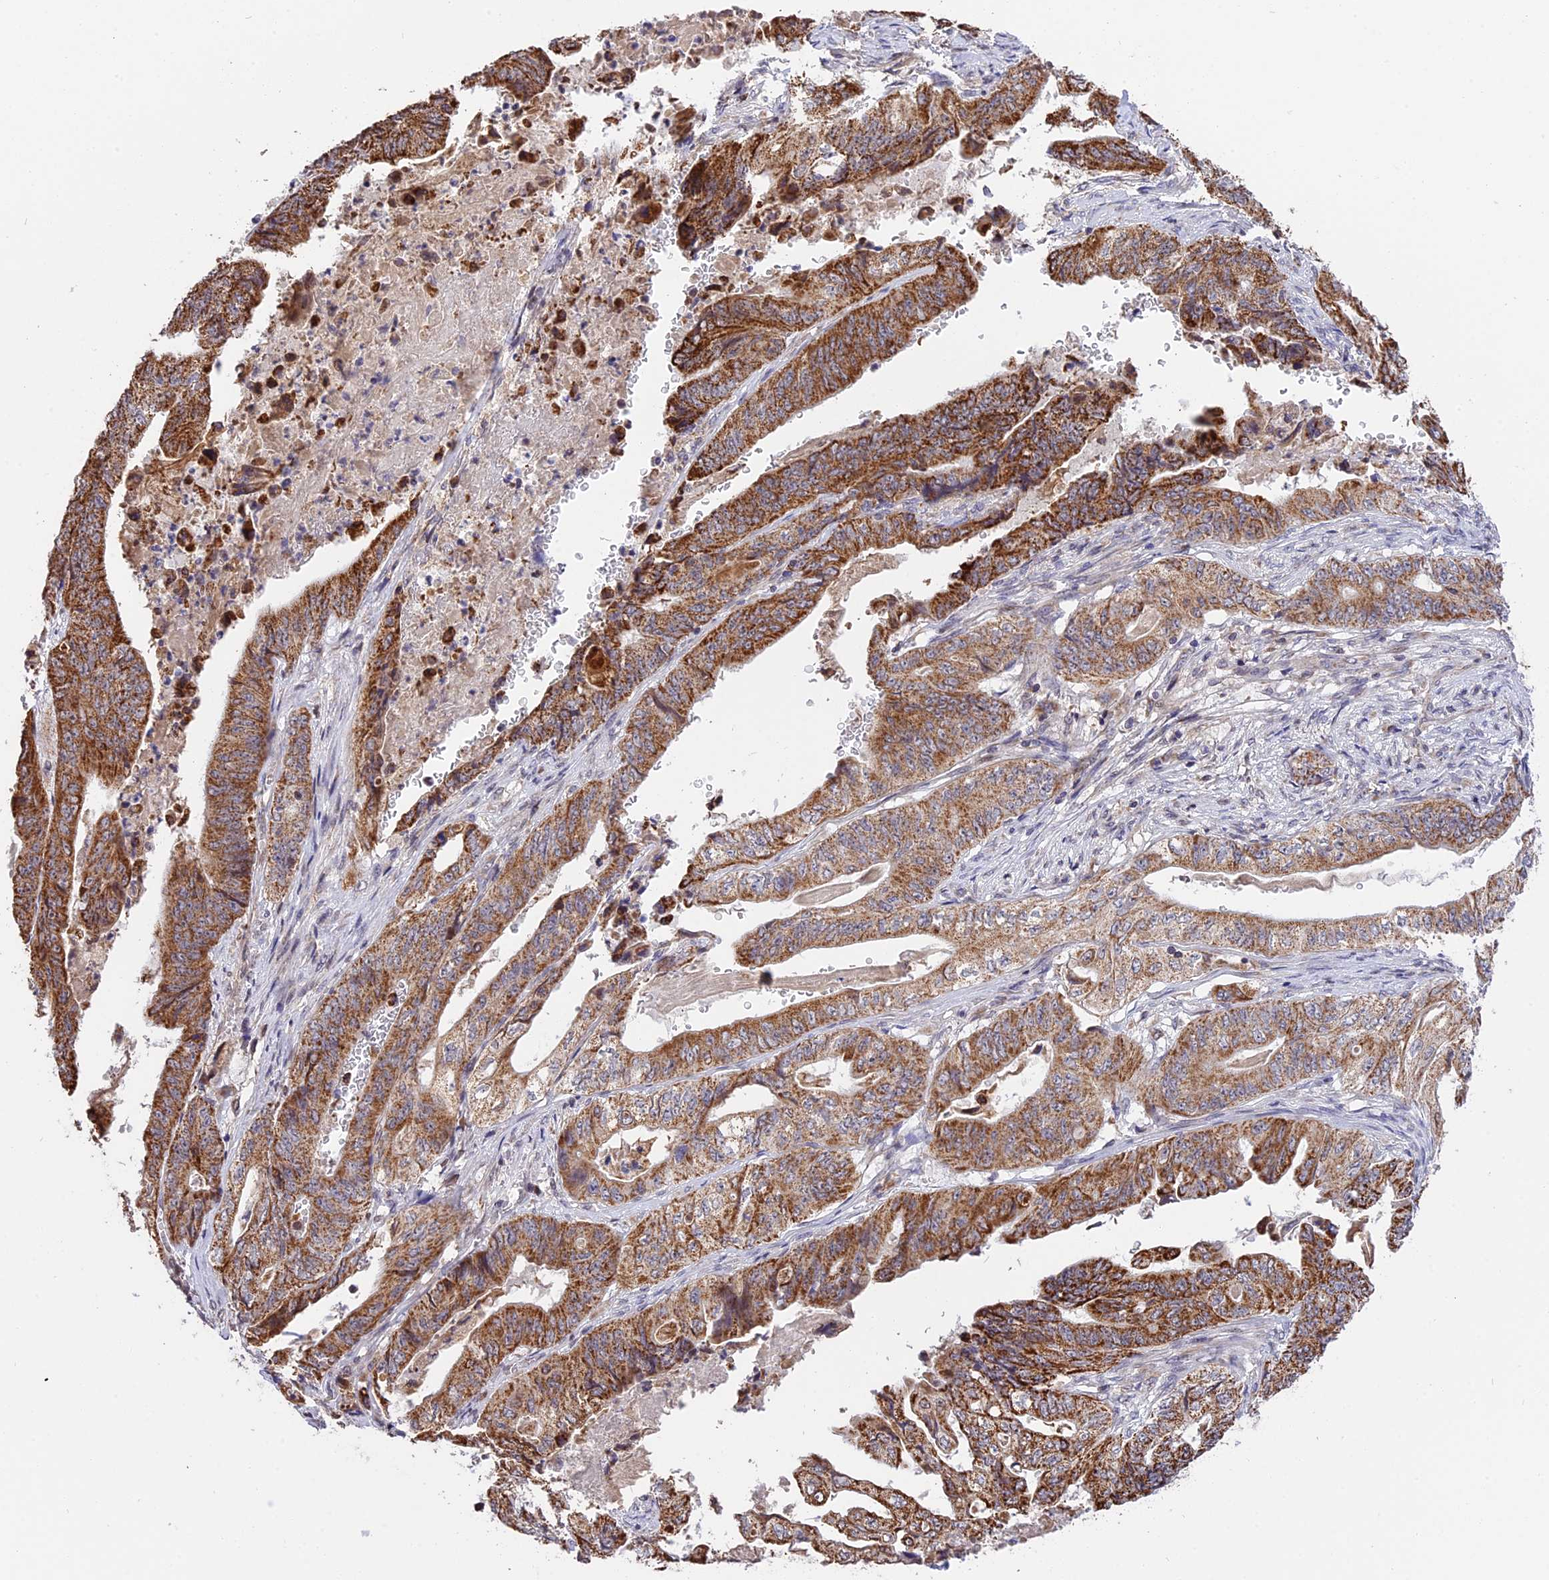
{"staining": {"intensity": "strong", "quantity": ">75%", "location": "cytoplasmic/membranous"}, "tissue": "stomach cancer", "cell_type": "Tumor cells", "image_type": "cancer", "snomed": [{"axis": "morphology", "description": "Adenocarcinoma, NOS"}, {"axis": "topography", "description": "Stomach"}], "caption": "A micrograph of human adenocarcinoma (stomach) stained for a protein reveals strong cytoplasmic/membranous brown staining in tumor cells.", "gene": "RERGL", "patient": {"sex": "female", "age": 73}}